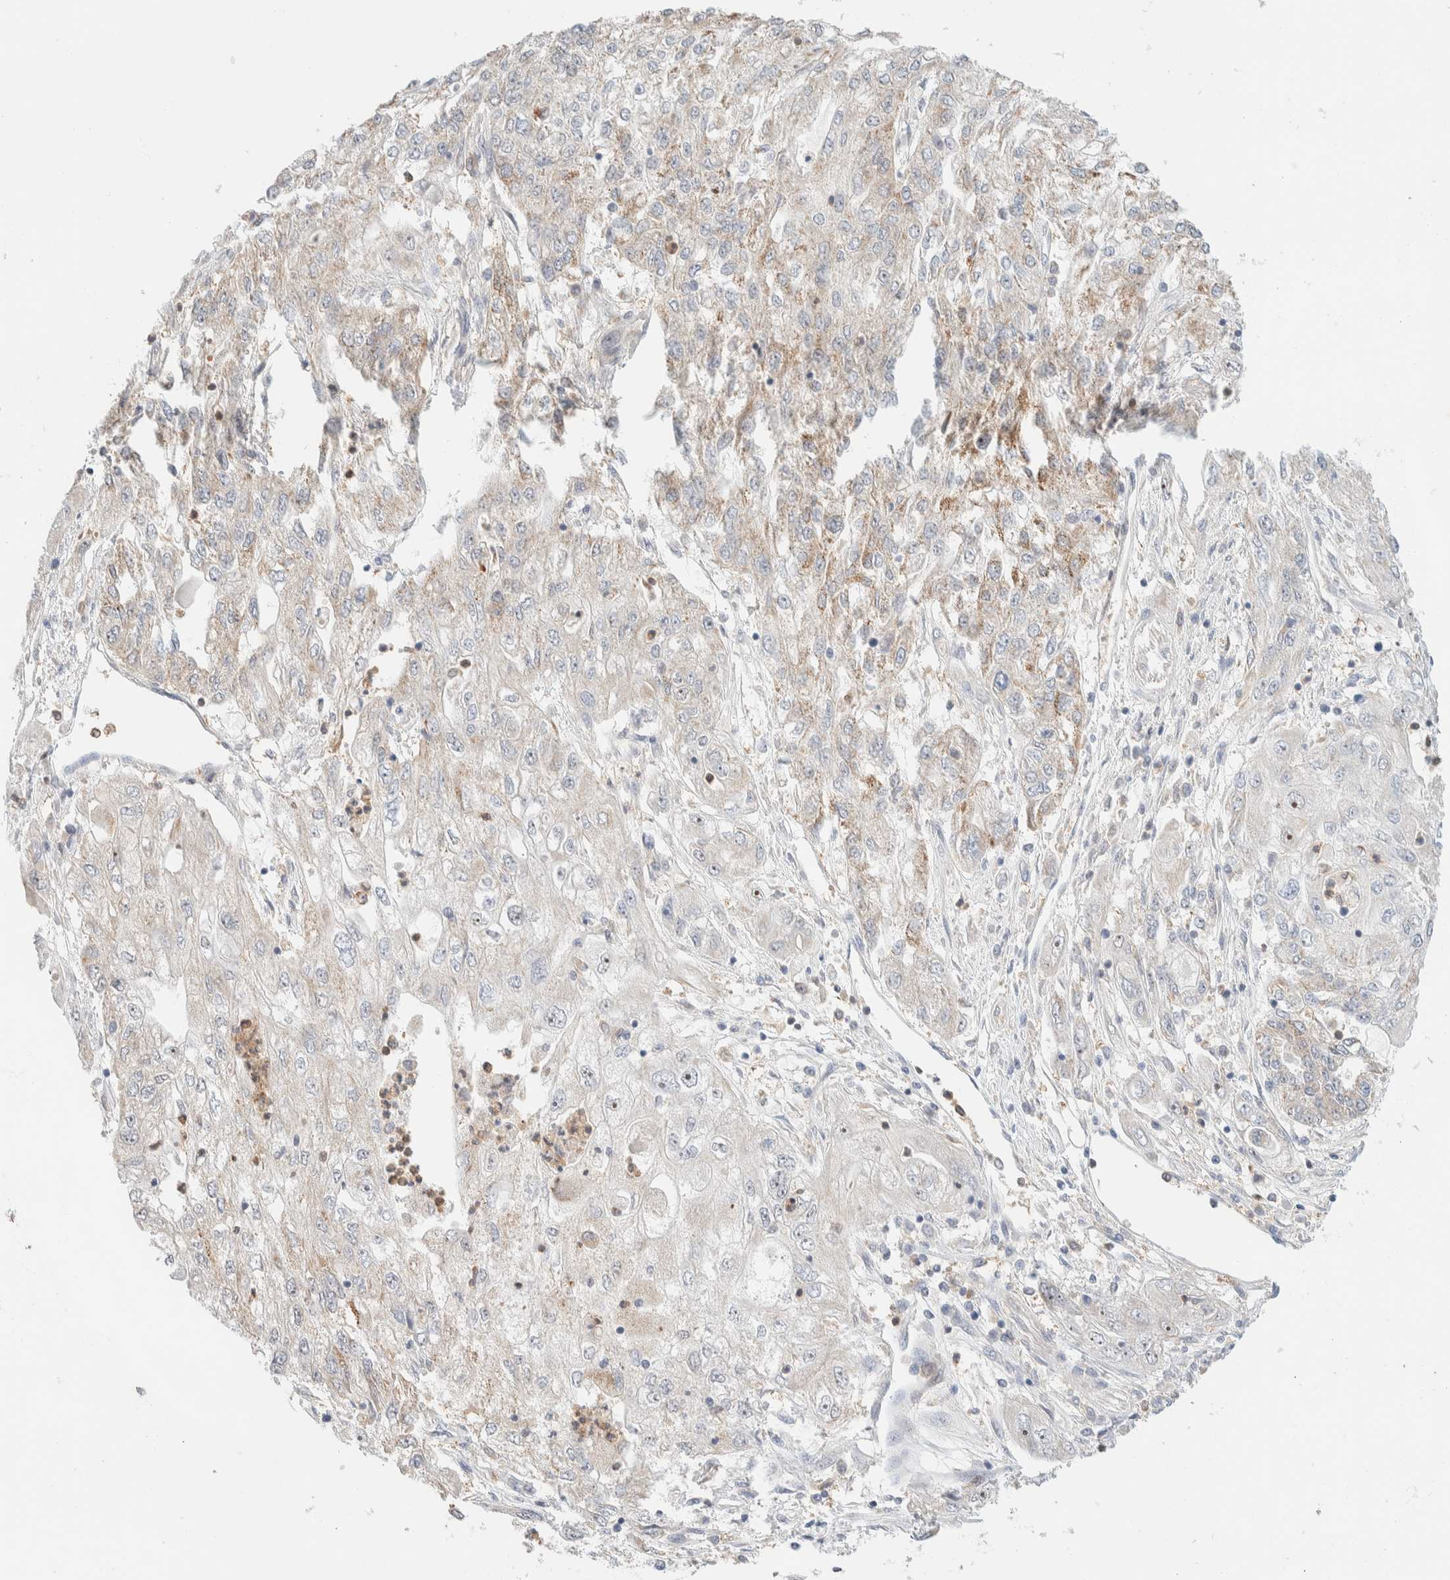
{"staining": {"intensity": "weak", "quantity": "25%-75%", "location": "cytoplasmic/membranous"}, "tissue": "endometrial cancer", "cell_type": "Tumor cells", "image_type": "cancer", "snomed": [{"axis": "morphology", "description": "Adenocarcinoma, NOS"}, {"axis": "topography", "description": "Endometrium"}], "caption": "A brown stain shows weak cytoplasmic/membranous positivity of a protein in endometrial cancer (adenocarcinoma) tumor cells.", "gene": "HDHD3", "patient": {"sex": "female", "age": 49}}